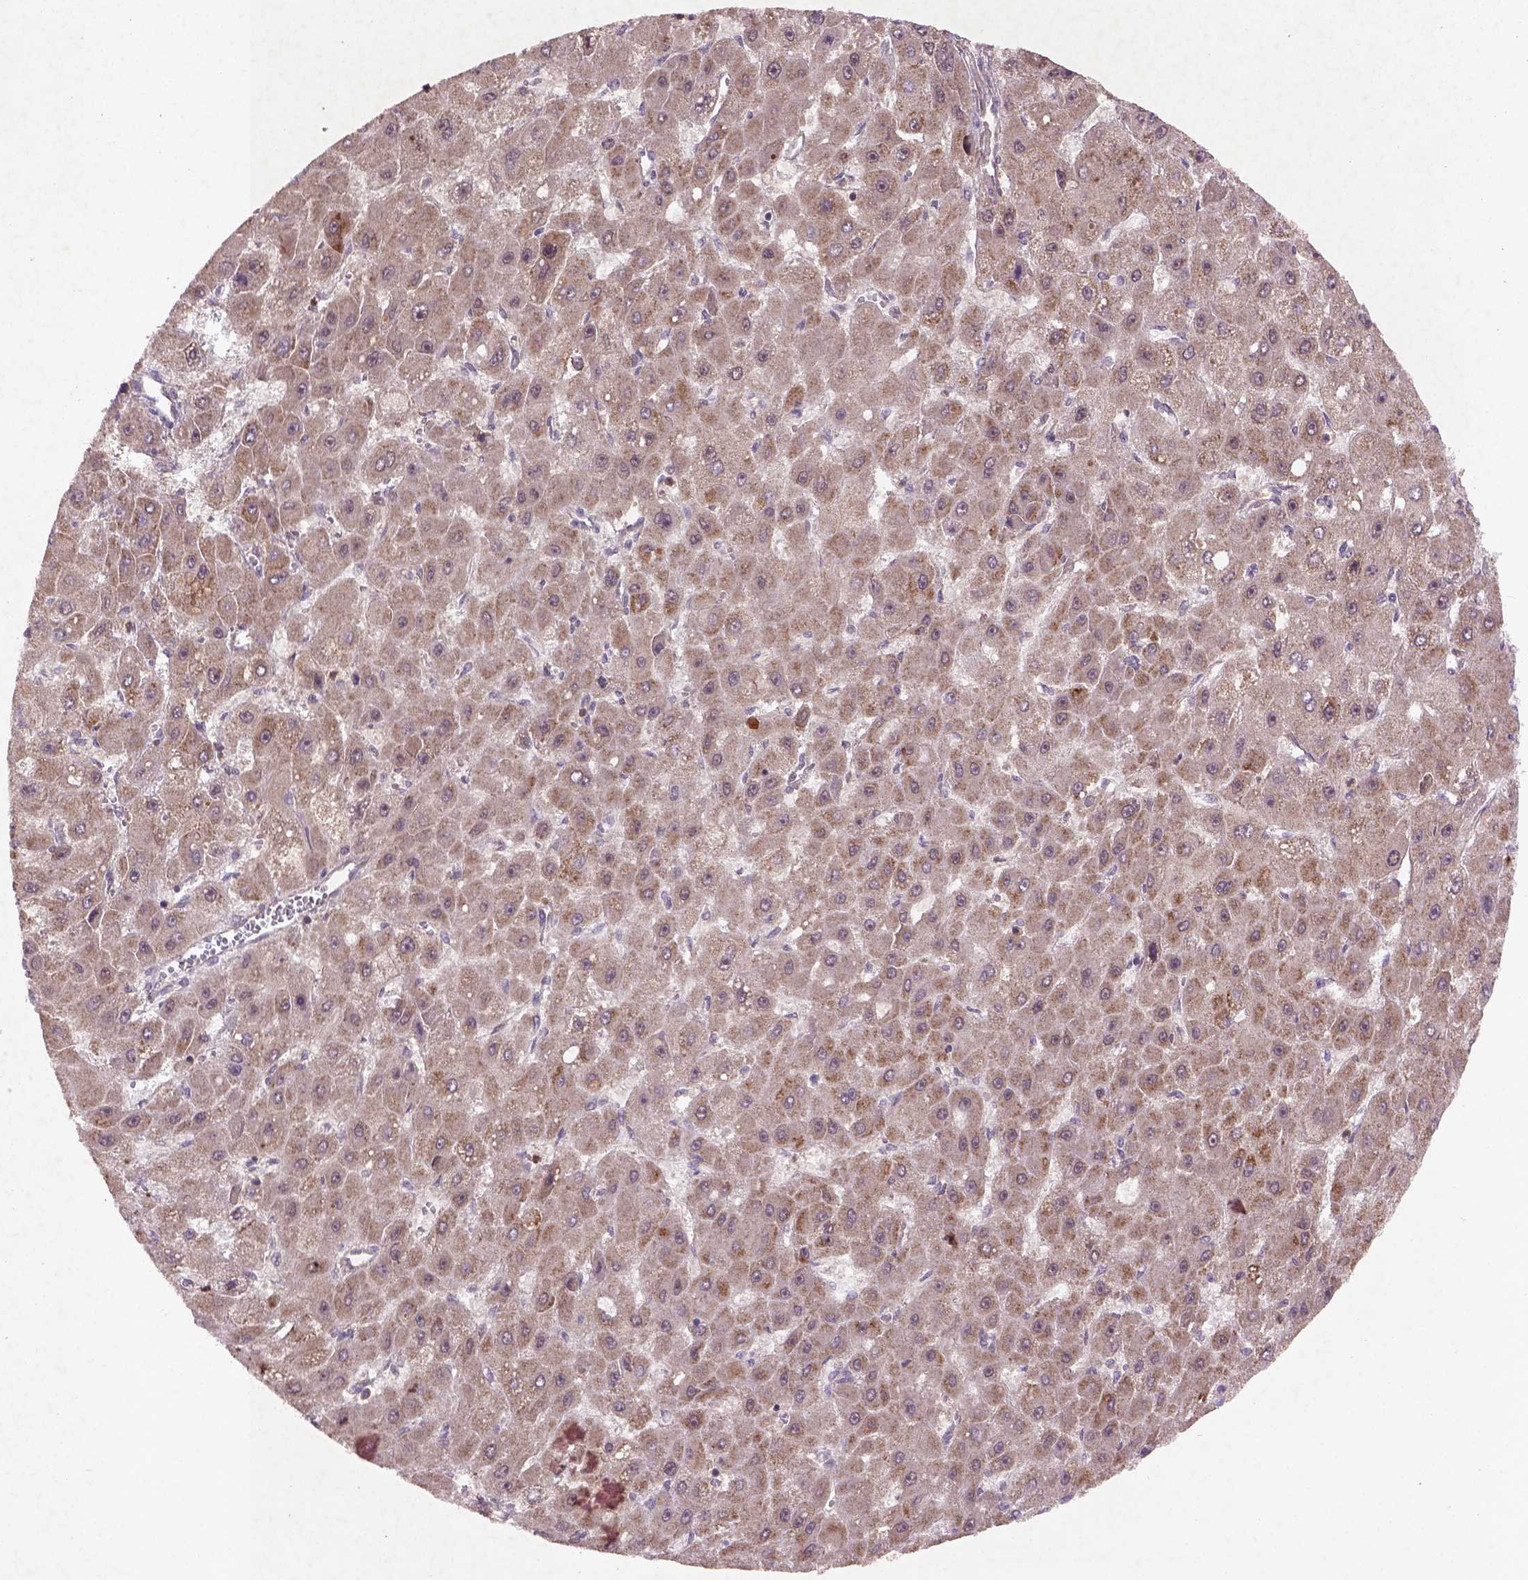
{"staining": {"intensity": "weak", "quantity": ">75%", "location": "cytoplasmic/membranous"}, "tissue": "liver cancer", "cell_type": "Tumor cells", "image_type": "cancer", "snomed": [{"axis": "morphology", "description": "Carcinoma, Hepatocellular, NOS"}, {"axis": "topography", "description": "Liver"}], "caption": "High-magnification brightfield microscopy of liver hepatocellular carcinoma stained with DAB (brown) and counterstained with hematoxylin (blue). tumor cells exhibit weak cytoplasmic/membranous staining is present in approximately>75% of cells.", "gene": "NIPAL2", "patient": {"sex": "female", "age": 25}}